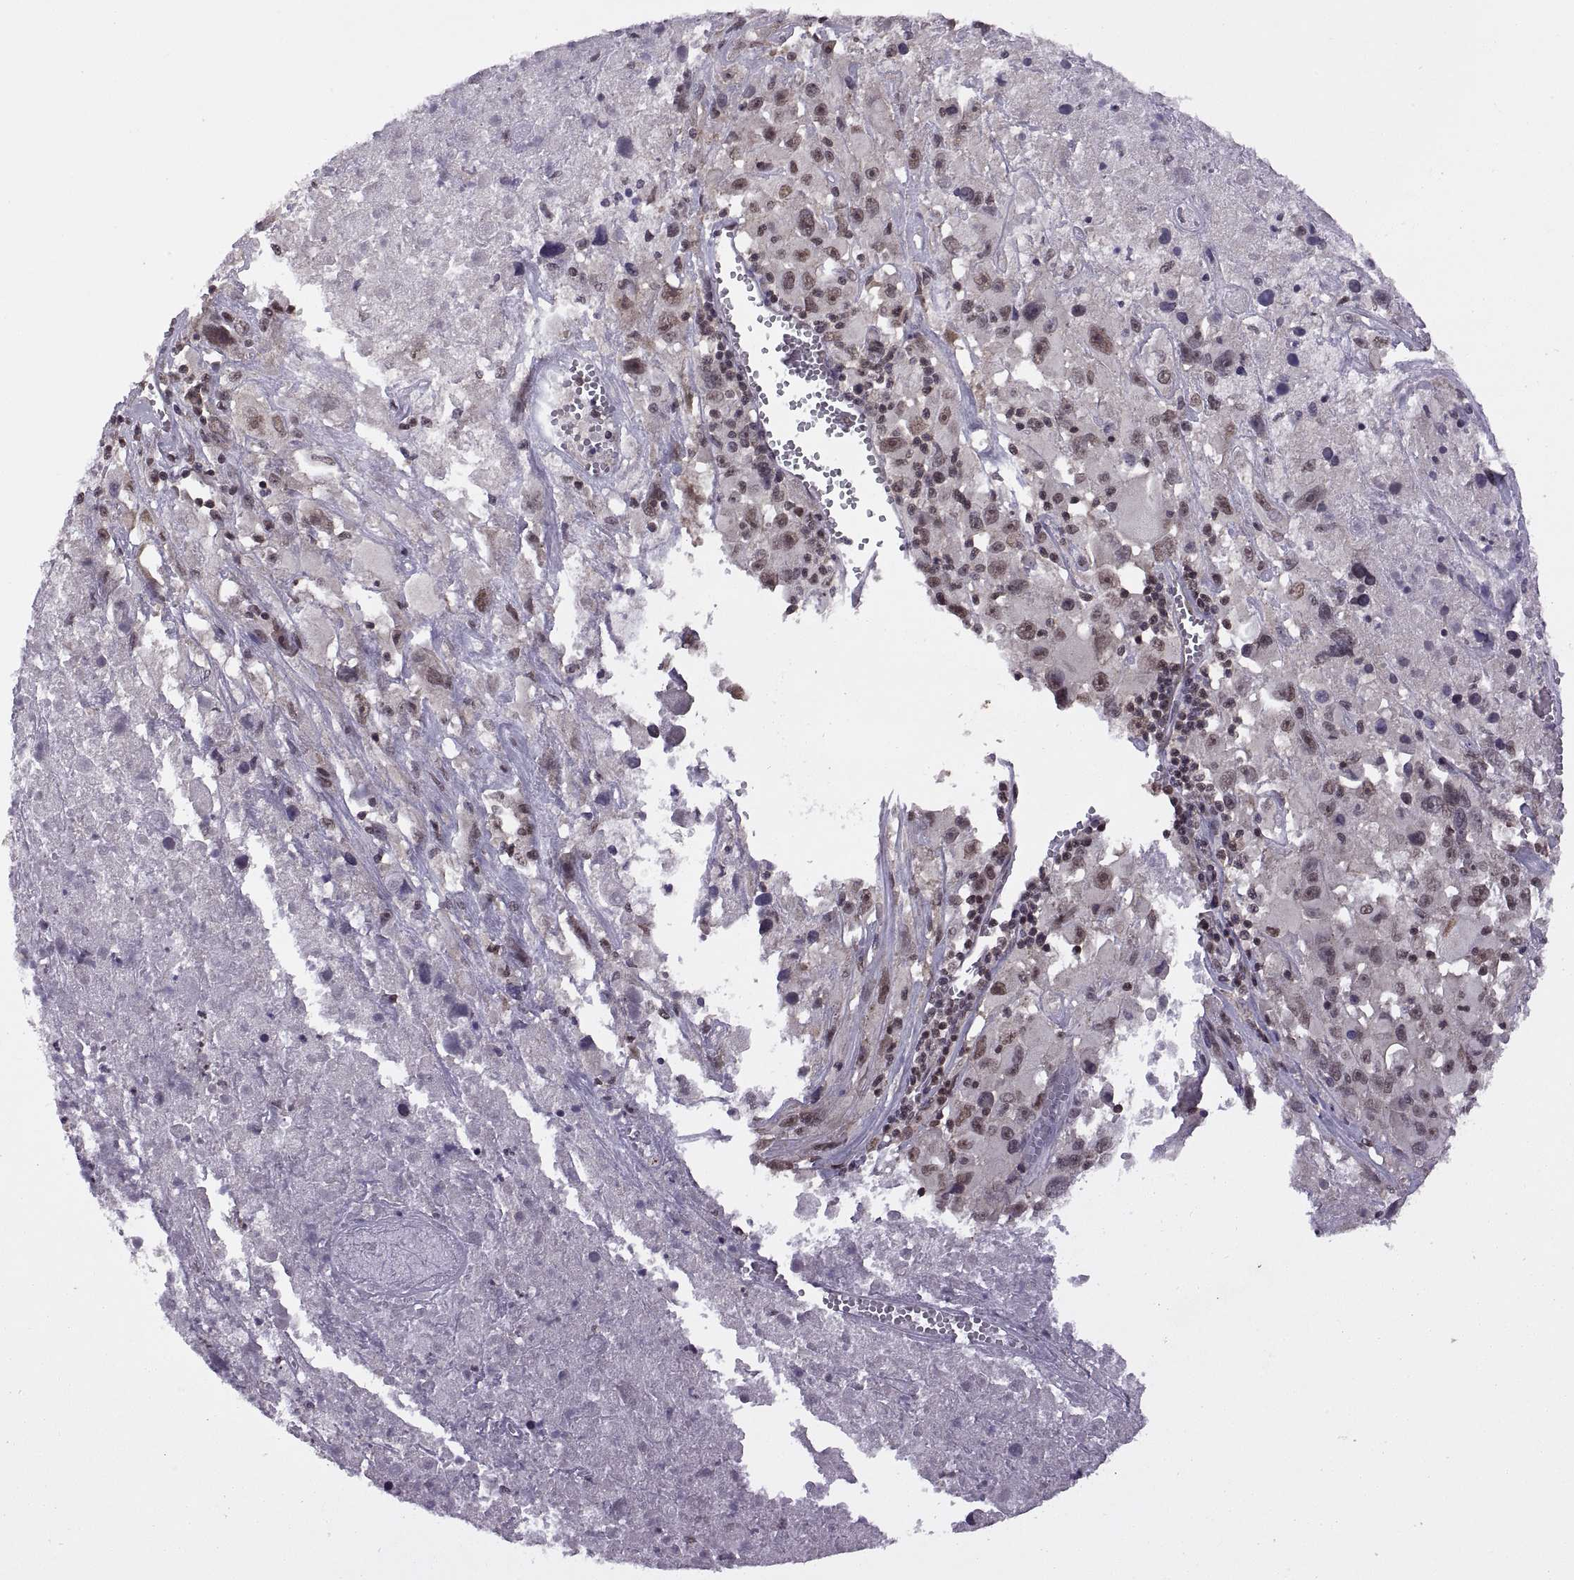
{"staining": {"intensity": "moderate", "quantity": ">75%", "location": "nuclear"}, "tissue": "melanoma", "cell_type": "Tumor cells", "image_type": "cancer", "snomed": [{"axis": "morphology", "description": "Malignant melanoma, Metastatic site"}, {"axis": "topography", "description": "Lymph node"}], "caption": "Protein expression analysis of human melanoma reveals moderate nuclear positivity in about >75% of tumor cells.", "gene": "INTS3", "patient": {"sex": "male", "age": 50}}